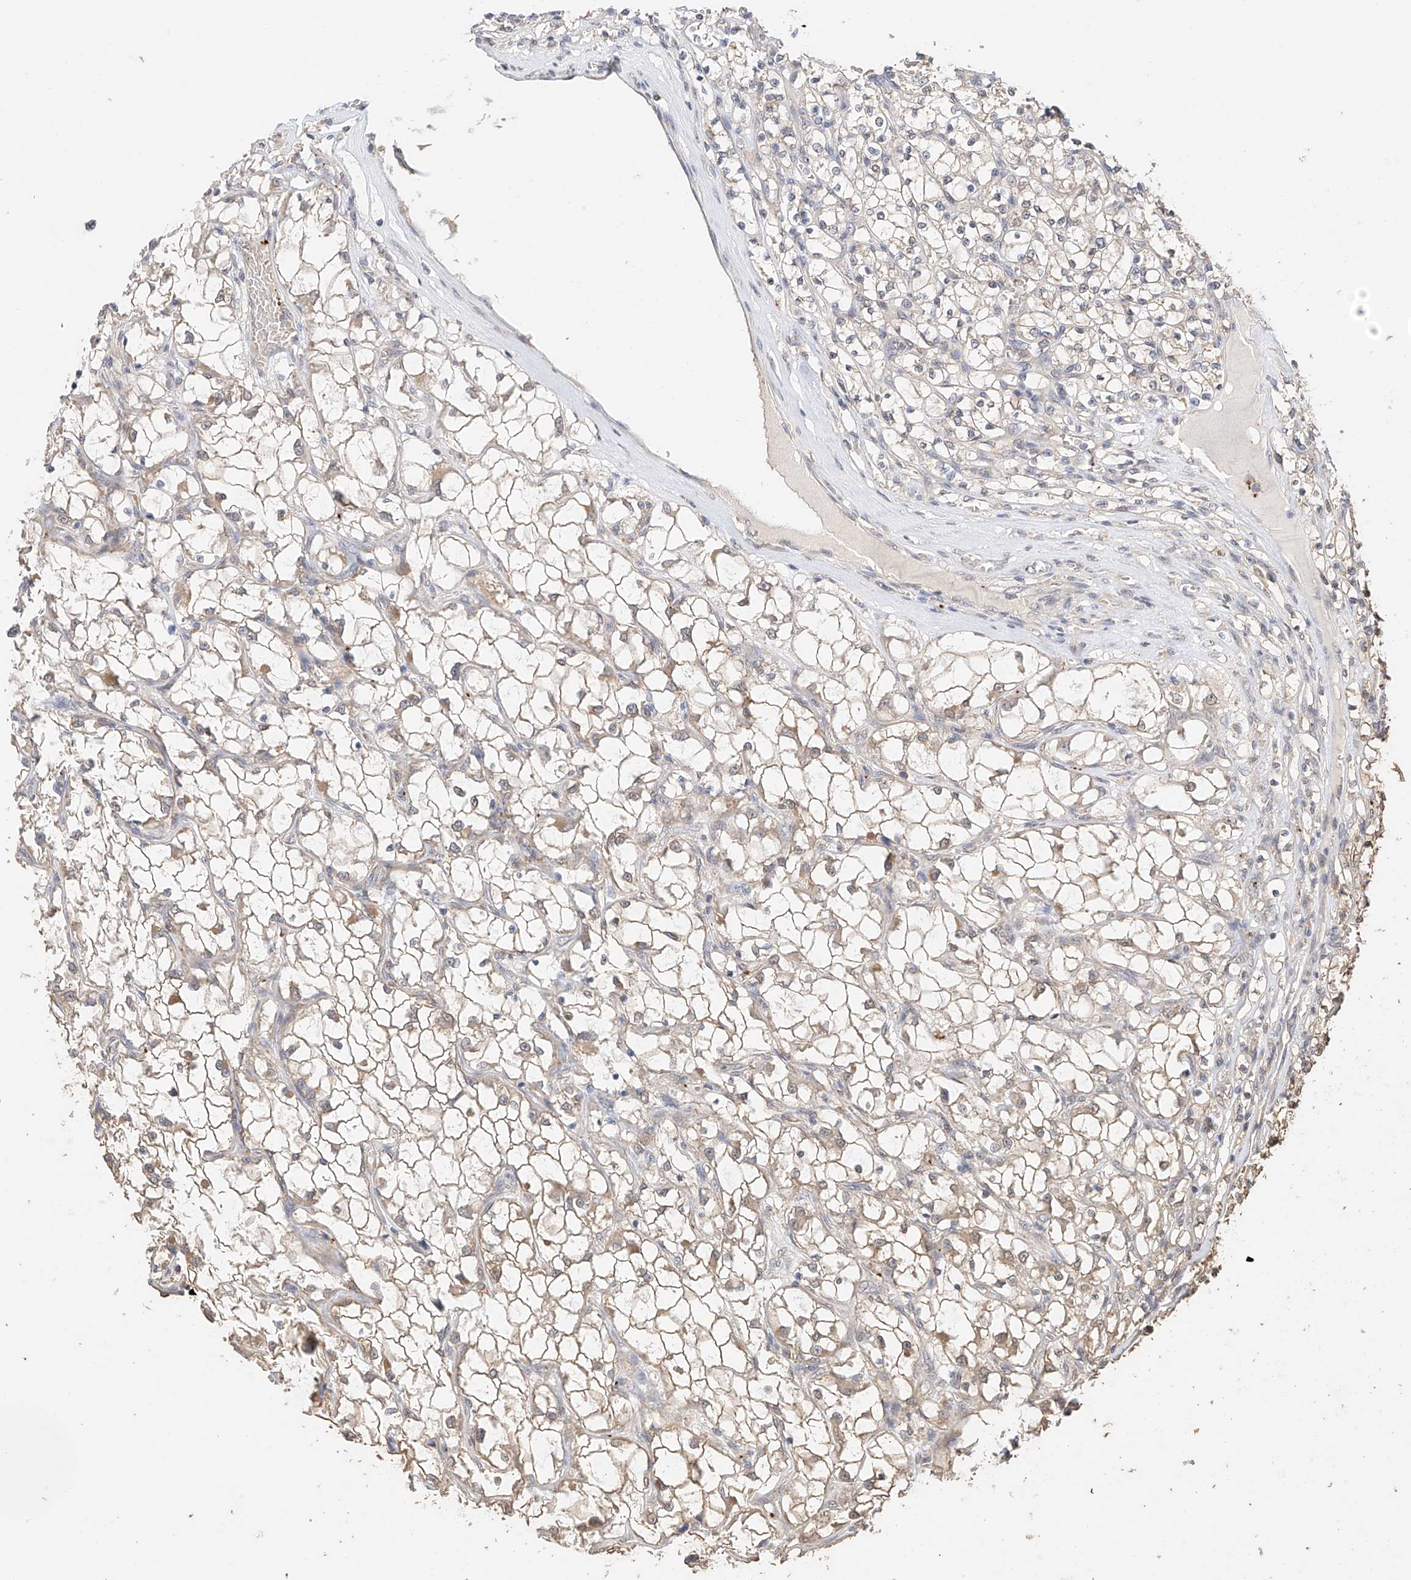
{"staining": {"intensity": "weak", "quantity": ">75%", "location": "cytoplasmic/membranous"}, "tissue": "renal cancer", "cell_type": "Tumor cells", "image_type": "cancer", "snomed": [{"axis": "morphology", "description": "Adenocarcinoma, NOS"}, {"axis": "topography", "description": "Kidney"}], "caption": "This photomicrograph exhibits IHC staining of renal cancer, with low weak cytoplasmic/membranous positivity in about >75% of tumor cells.", "gene": "ZFHX2", "patient": {"sex": "female", "age": 69}}